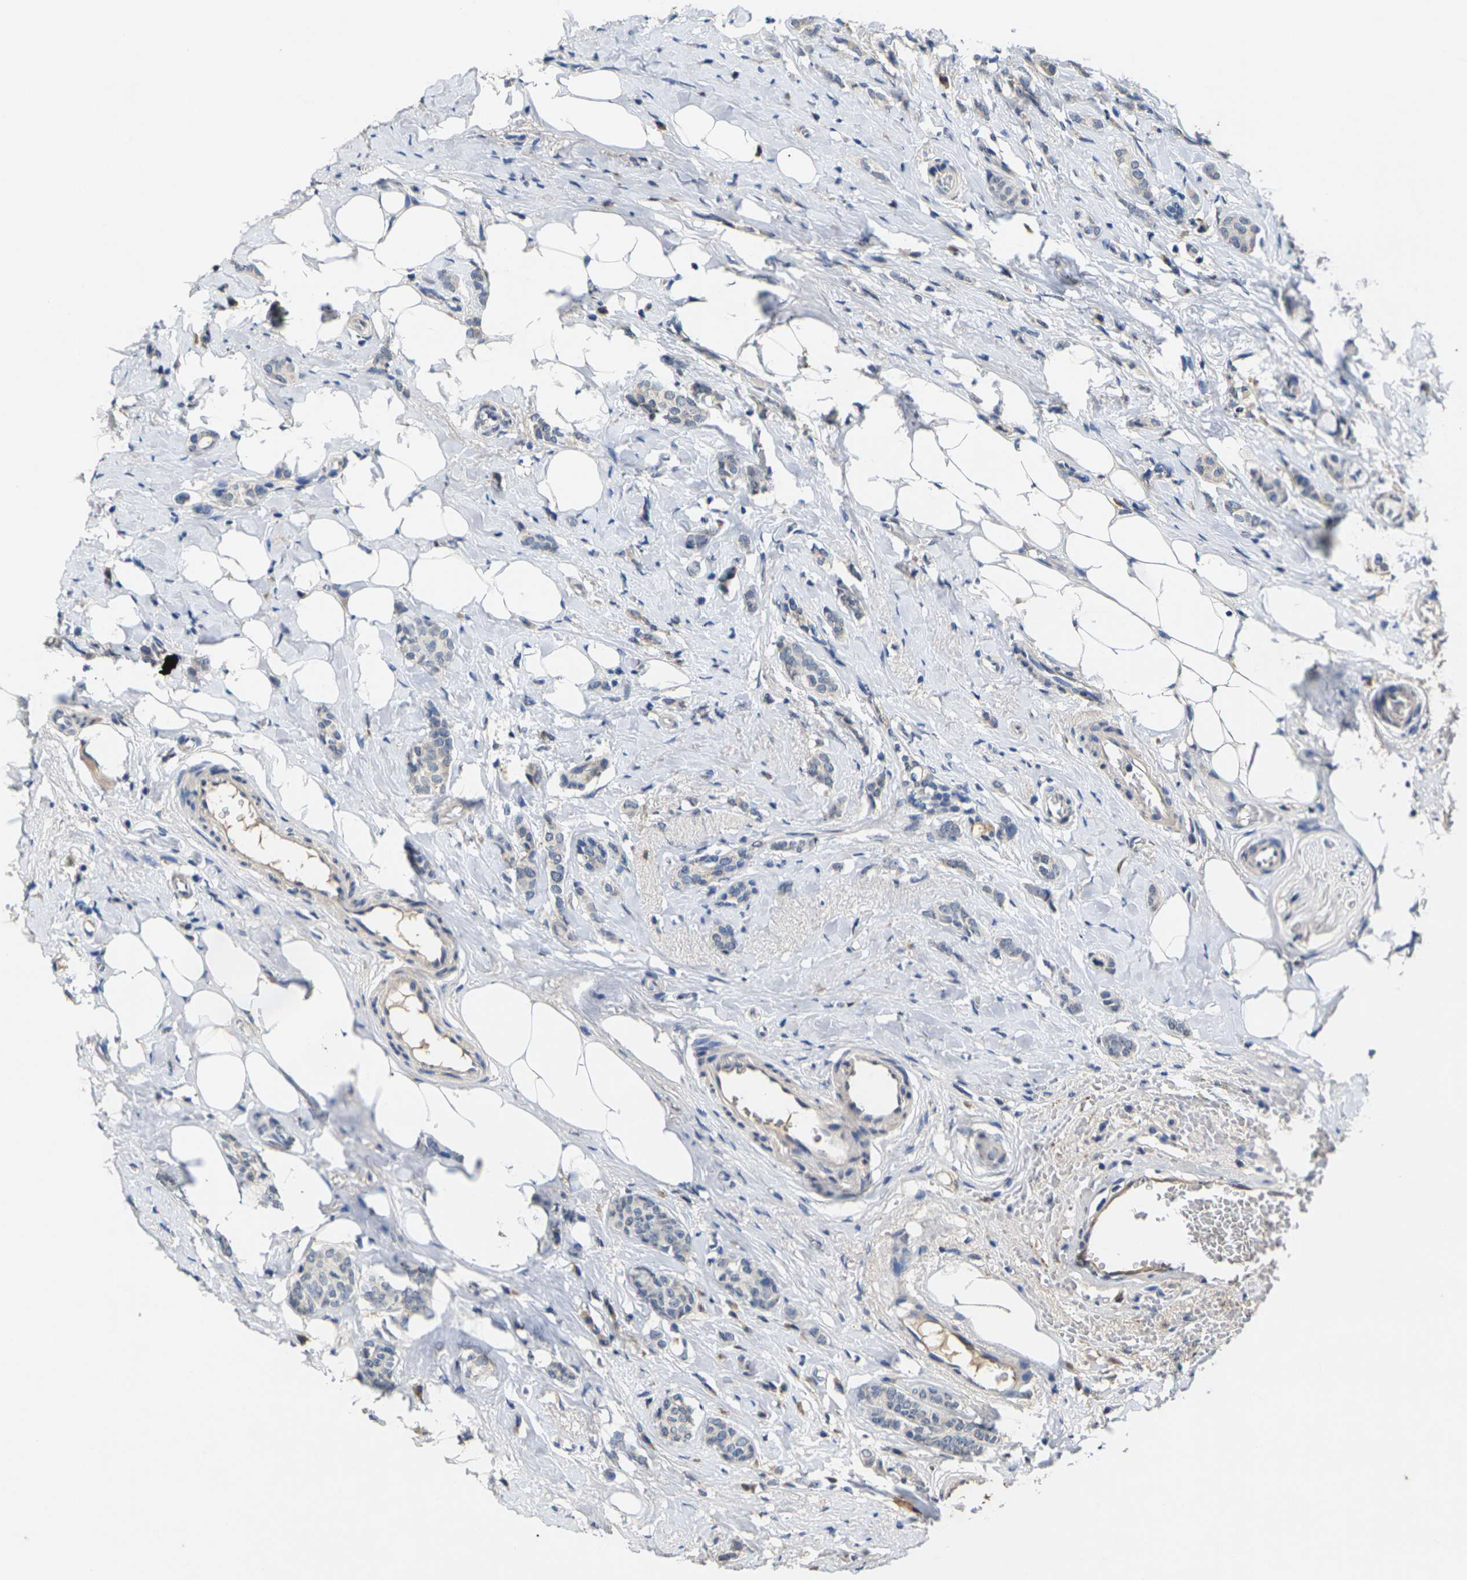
{"staining": {"intensity": "negative", "quantity": "none", "location": "none"}, "tissue": "breast cancer", "cell_type": "Tumor cells", "image_type": "cancer", "snomed": [{"axis": "morphology", "description": "Lobular carcinoma"}, {"axis": "topography", "description": "Breast"}], "caption": "IHC micrograph of neoplastic tissue: breast lobular carcinoma stained with DAB (3,3'-diaminobenzidine) shows no significant protein staining in tumor cells. (DAB (3,3'-diaminobenzidine) immunohistochemistry (IHC) with hematoxylin counter stain).", "gene": "SLC2A2", "patient": {"sex": "female", "age": 60}}